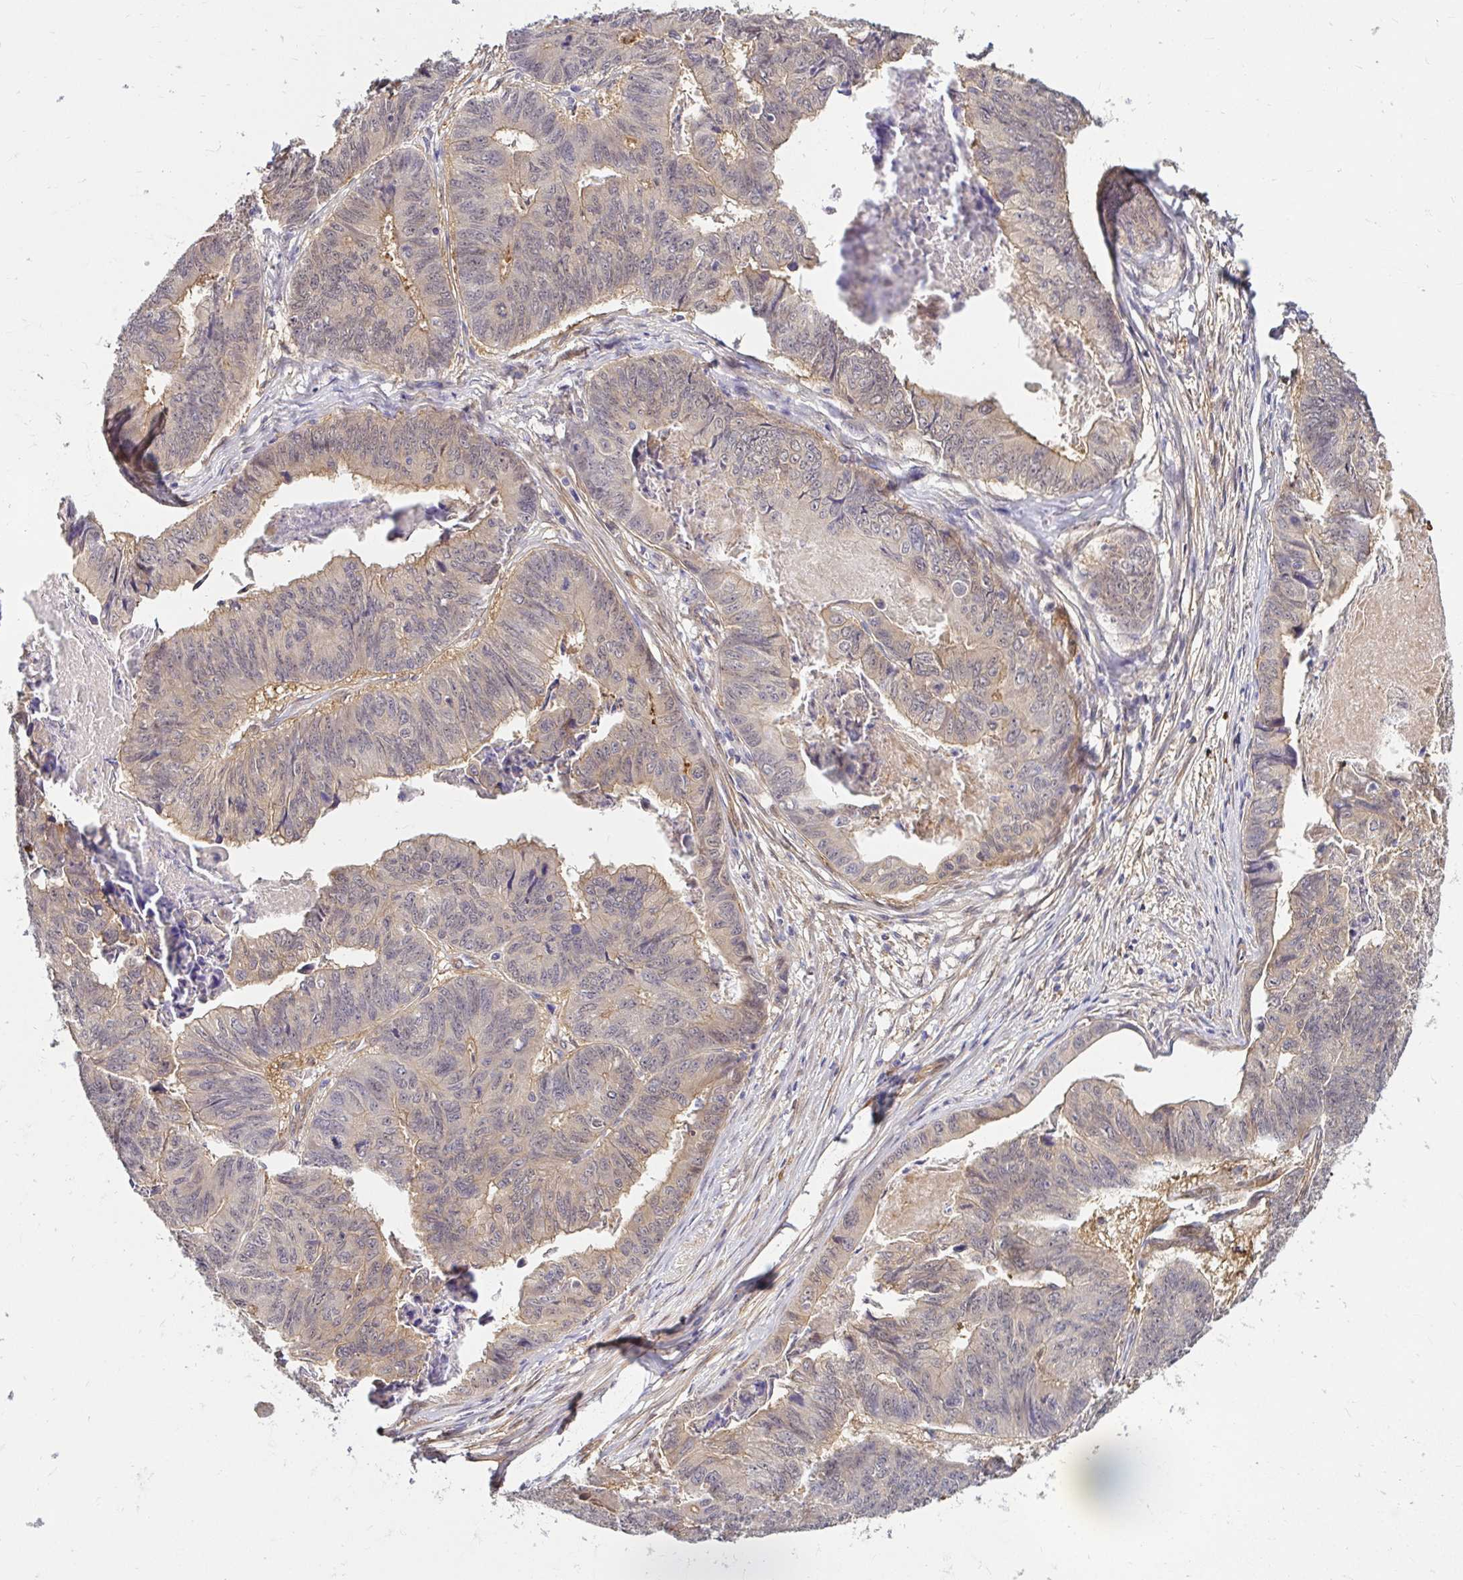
{"staining": {"intensity": "weak", "quantity": "<25%", "location": "cytoplasmic/membranous"}, "tissue": "stomach cancer", "cell_type": "Tumor cells", "image_type": "cancer", "snomed": [{"axis": "morphology", "description": "Adenocarcinoma, NOS"}, {"axis": "topography", "description": "Stomach, lower"}], "caption": "DAB immunohistochemical staining of human stomach cancer (adenocarcinoma) shows no significant expression in tumor cells. (DAB (3,3'-diaminobenzidine) immunohistochemistry (IHC) with hematoxylin counter stain).", "gene": "YAP1", "patient": {"sex": "male", "age": 77}}